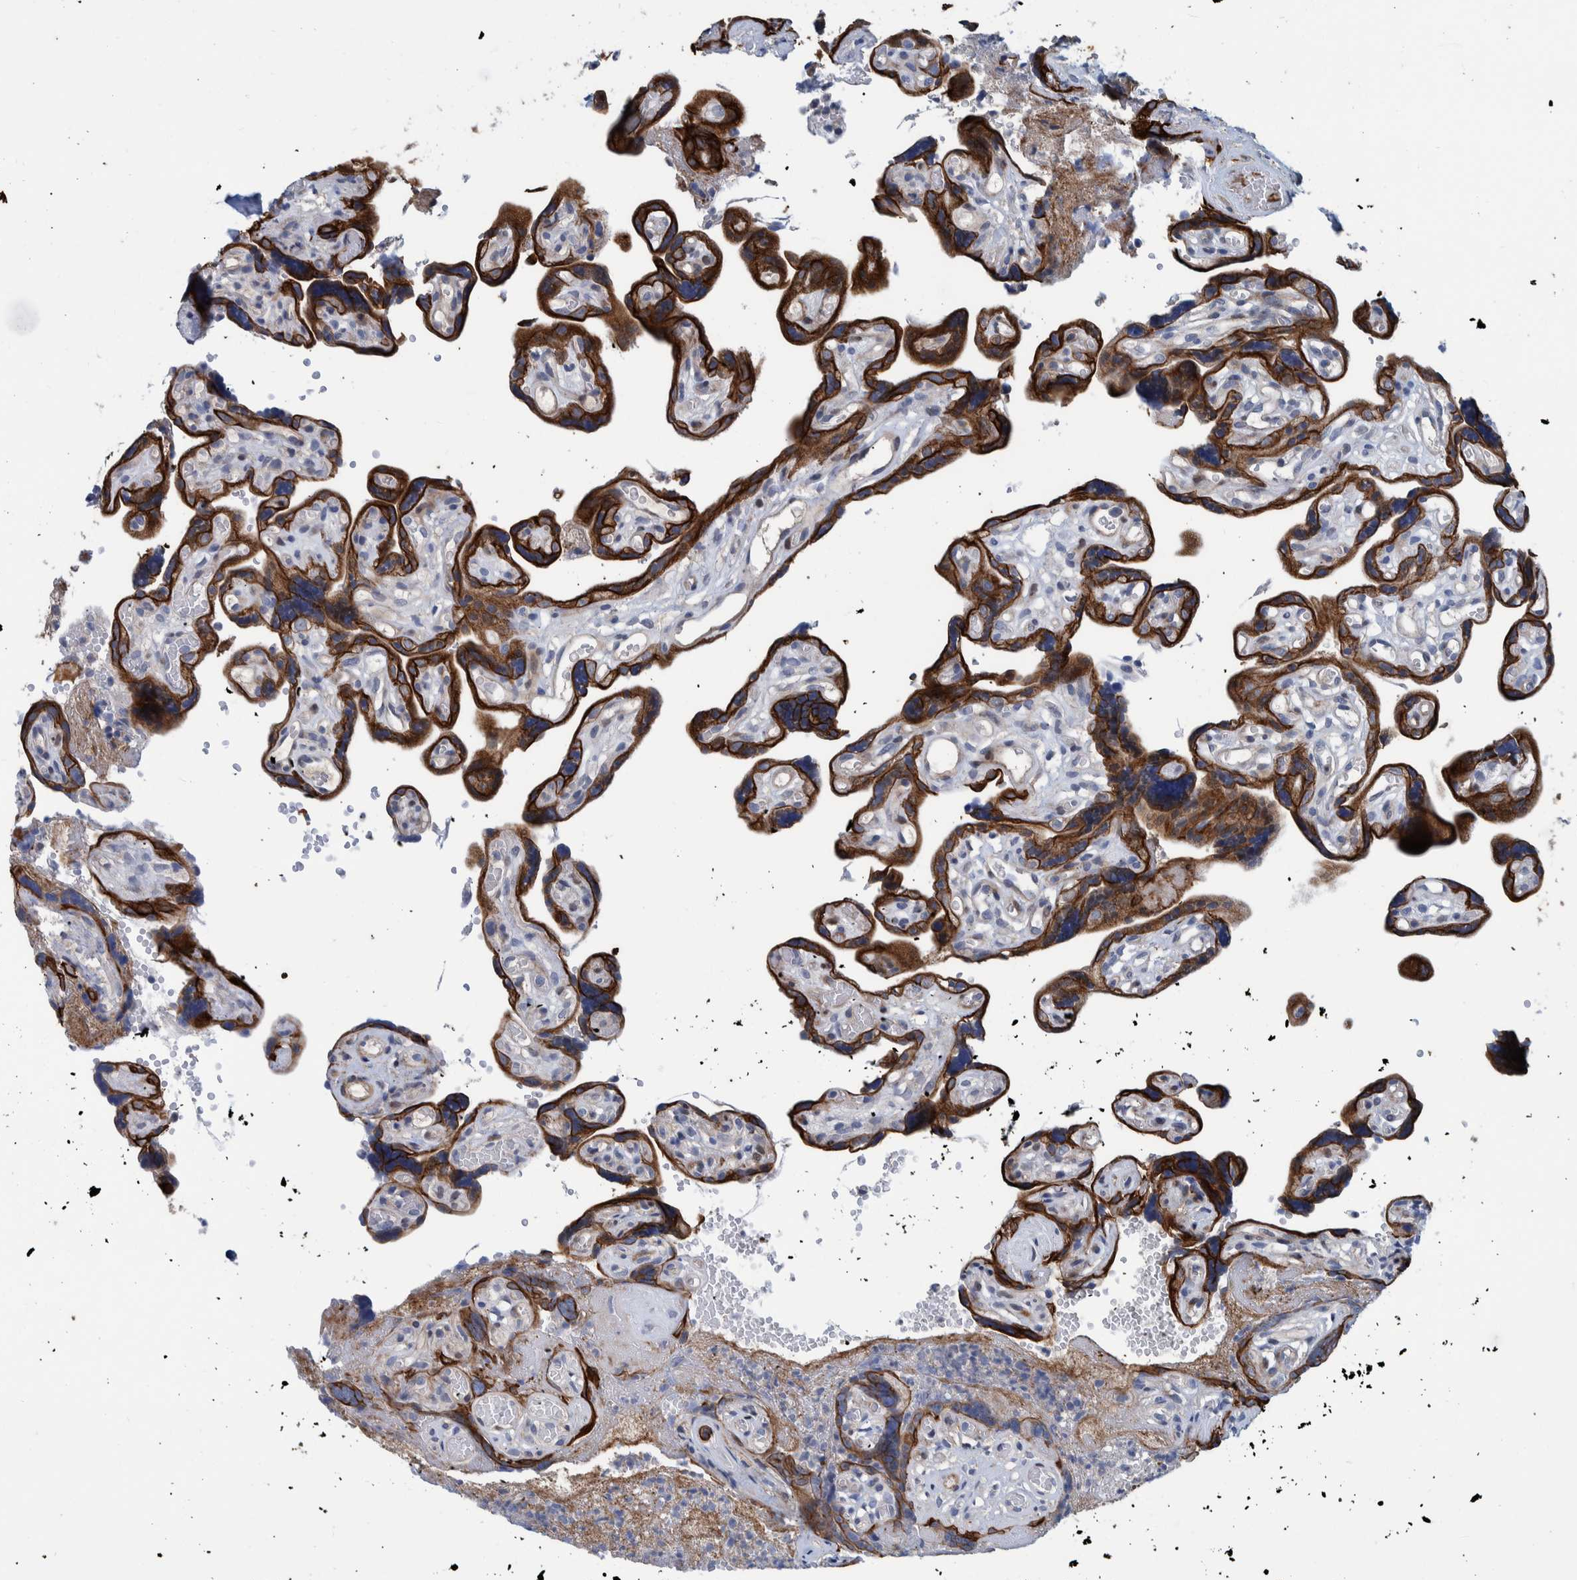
{"staining": {"intensity": "negative", "quantity": "none", "location": "none"}, "tissue": "placenta", "cell_type": "Decidual cells", "image_type": "normal", "snomed": [{"axis": "morphology", "description": "Normal tissue, NOS"}, {"axis": "topography", "description": "Placenta"}], "caption": "Human placenta stained for a protein using immunohistochemistry (IHC) shows no positivity in decidual cells.", "gene": "MKS1", "patient": {"sex": "female", "age": 30}}